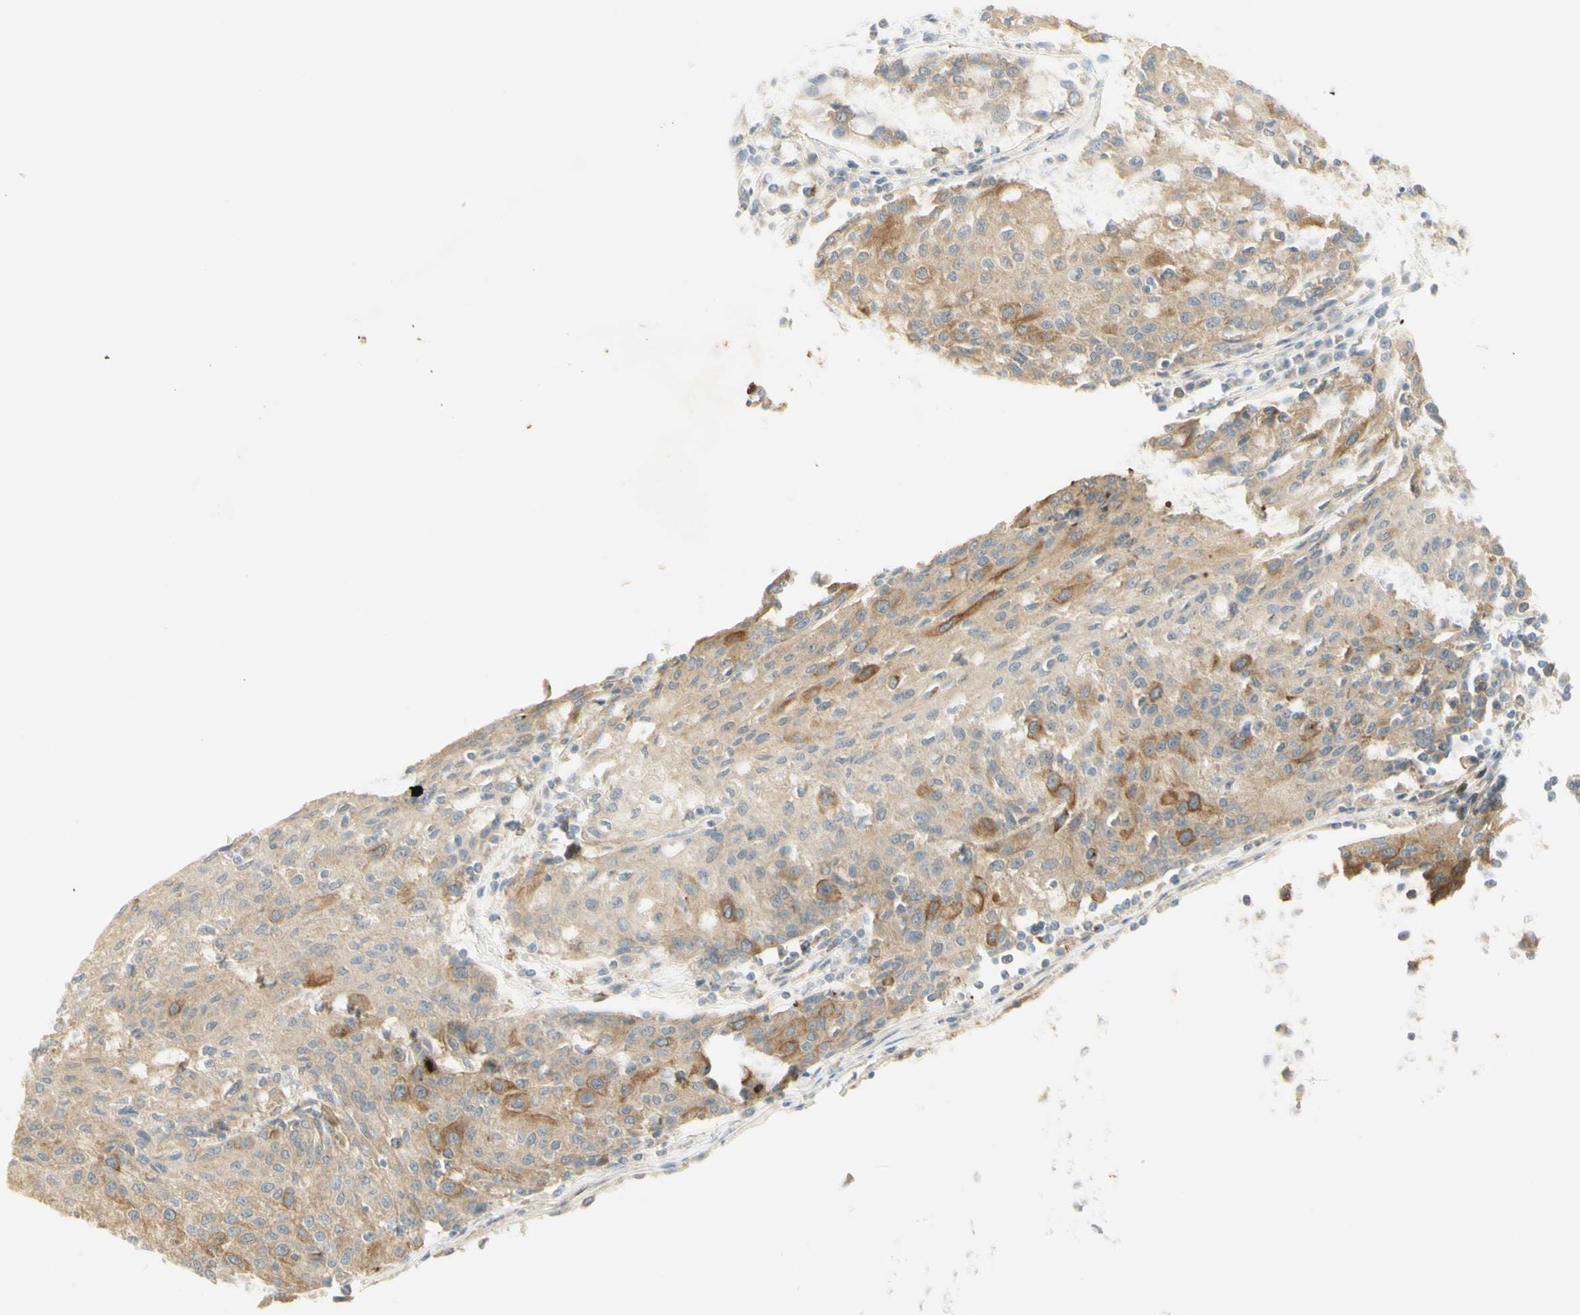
{"staining": {"intensity": "moderate", "quantity": ">75%", "location": "cytoplasmic/membranous"}, "tissue": "urothelial cancer", "cell_type": "Tumor cells", "image_type": "cancer", "snomed": [{"axis": "morphology", "description": "Urothelial carcinoma, High grade"}, {"axis": "topography", "description": "Urinary bladder"}], "caption": "A micrograph showing moderate cytoplasmic/membranous positivity in about >75% of tumor cells in high-grade urothelial carcinoma, as visualized by brown immunohistochemical staining.", "gene": "KIF11", "patient": {"sex": "female", "age": 85}}